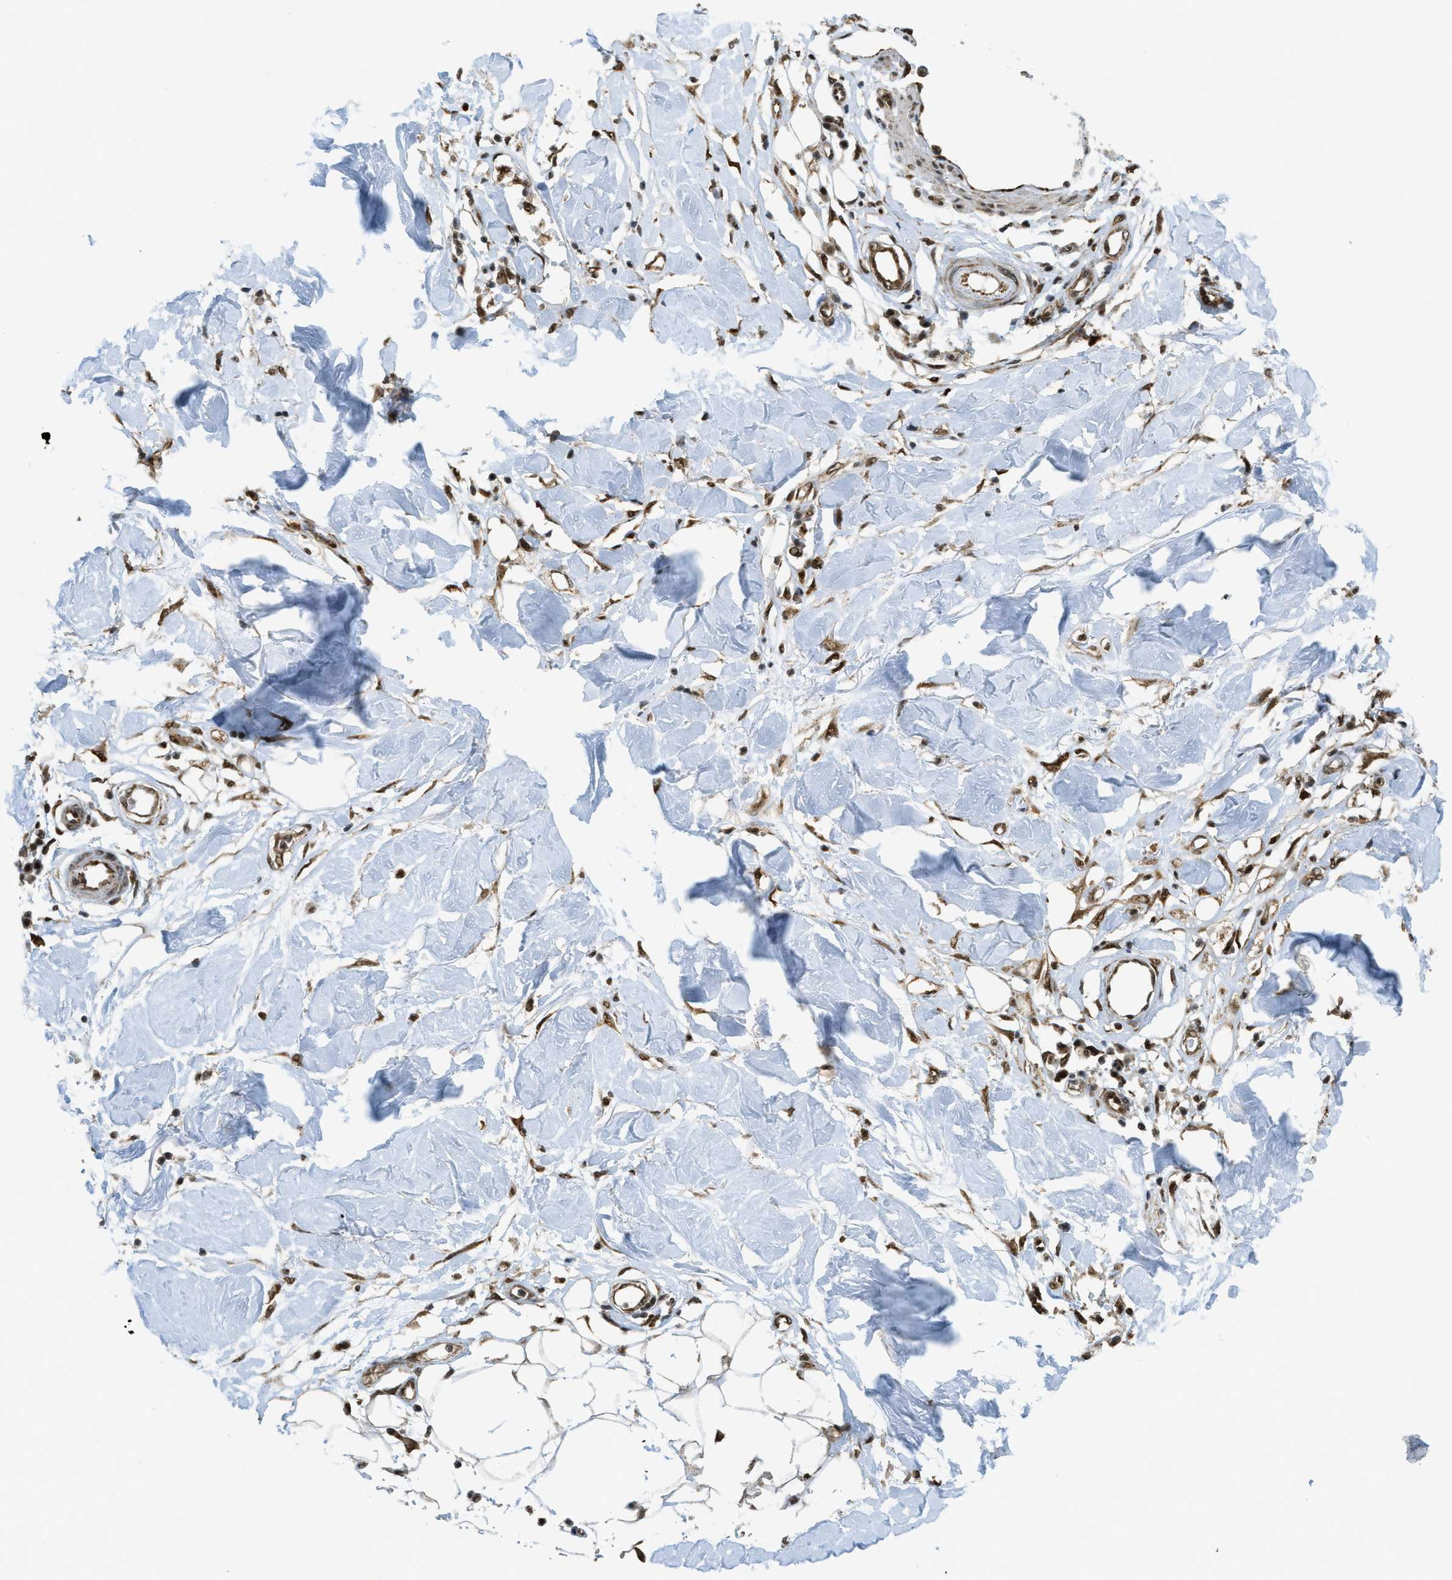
{"staining": {"intensity": "strong", "quantity": ">75%", "location": "cytoplasmic/membranous,nuclear"}, "tissue": "adipose tissue", "cell_type": "Adipocytes", "image_type": "normal", "snomed": [{"axis": "morphology", "description": "Normal tissue, NOS"}, {"axis": "morphology", "description": "Squamous cell carcinoma, NOS"}, {"axis": "topography", "description": "Skin"}, {"axis": "topography", "description": "Peripheral nerve tissue"}], "caption": "This micrograph shows benign adipose tissue stained with IHC to label a protein in brown. The cytoplasmic/membranous,nuclear of adipocytes show strong positivity for the protein. Nuclei are counter-stained blue.", "gene": "TNPO1", "patient": {"sex": "male", "age": 83}}